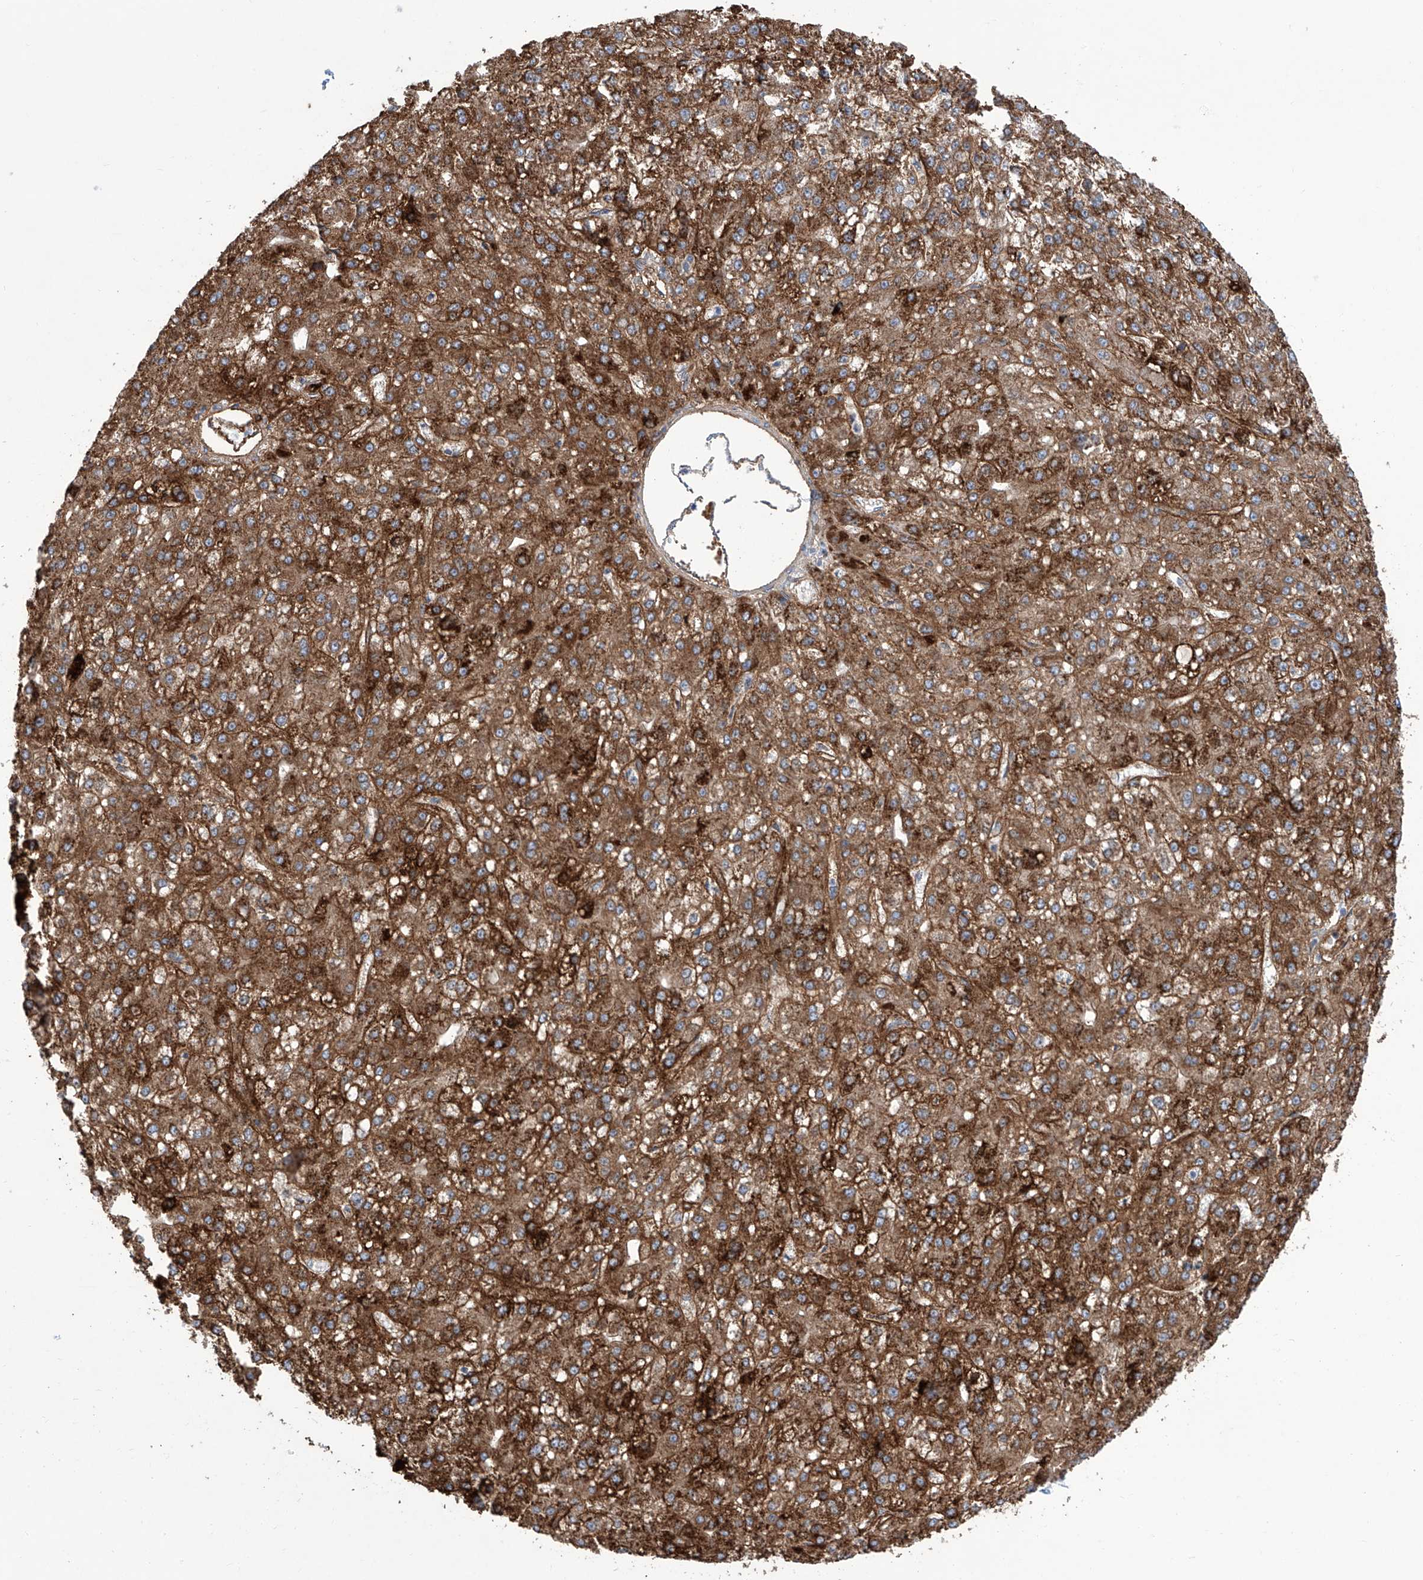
{"staining": {"intensity": "strong", "quantity": ">75%", "location": "cytoplasmic/membranous"}, "tissue": "liver cancer", "cell_type": "Tumor cells", "image_type": "cancer", "snomed": [{"axis": "morphology", "description": "Carcinoma, Hepatocellular, NOS"}, {"axis": "topography", "description": "Liver"}], "caption": "The photomicrograph demonstrates a brown stain indicating the presence of a protein in the cytoplasmic/membranous of tumor cells in liver cancer.", "gene": "ALDH6A1", "patient": {"sex": "male", "age": 67}}